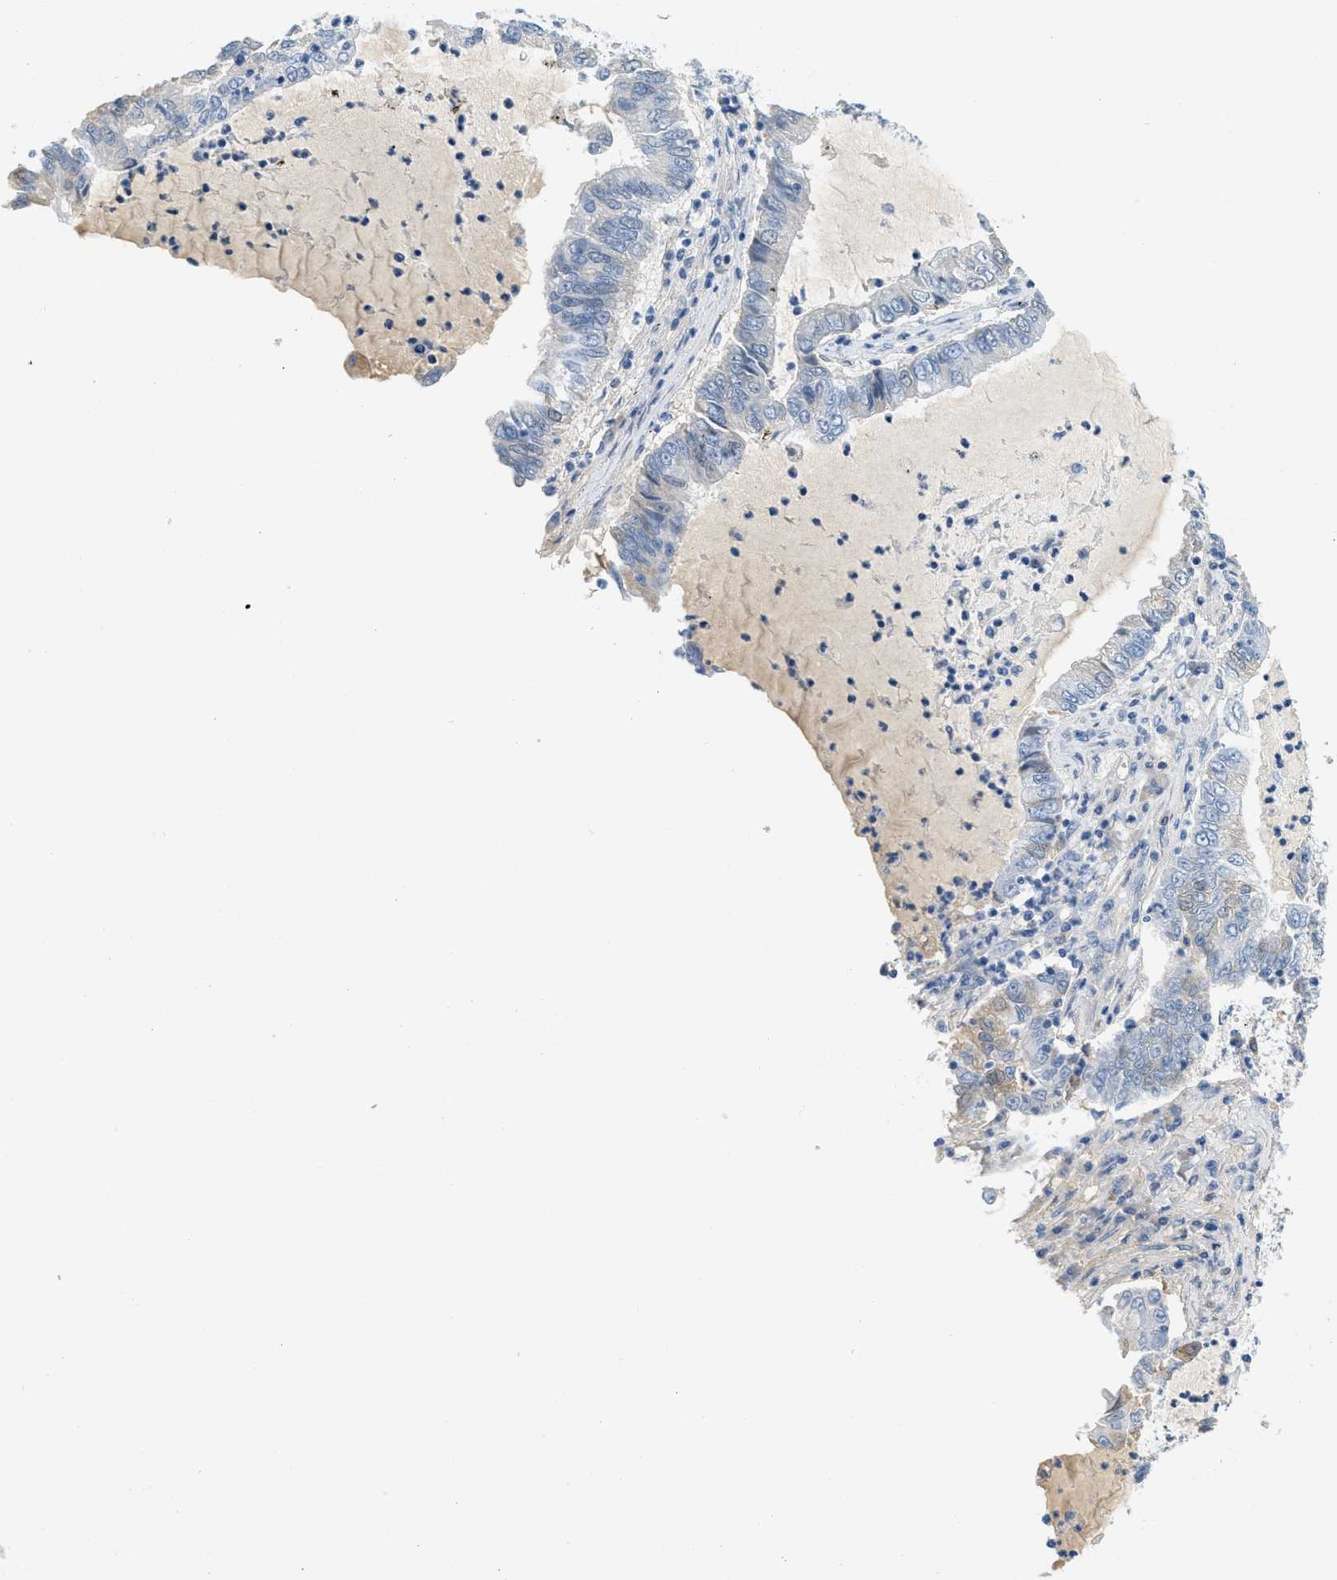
{"staining": {"intensity": "negative", "quantity": "none", "location": "none"}, "tissue": "lung cancer", "cell_type": "Tumor cells", "image_type": "cancer", "snomed": [{"axis": "morphology", "description": "Adenocarcinoma, NOS"}, {"axis": "topography", "description": "Lung"}], "caption": "Immunohistochemical staining of adenocarcinoma (lung) reveals no significant expression in tumor cells. (DAB (3,3'-diaminobenzidine) immunohistochemistry visualized using brightfield microscopy, high magnification).", "gene": "HSF2", "patient": {"sex": "female", "age": 51}}